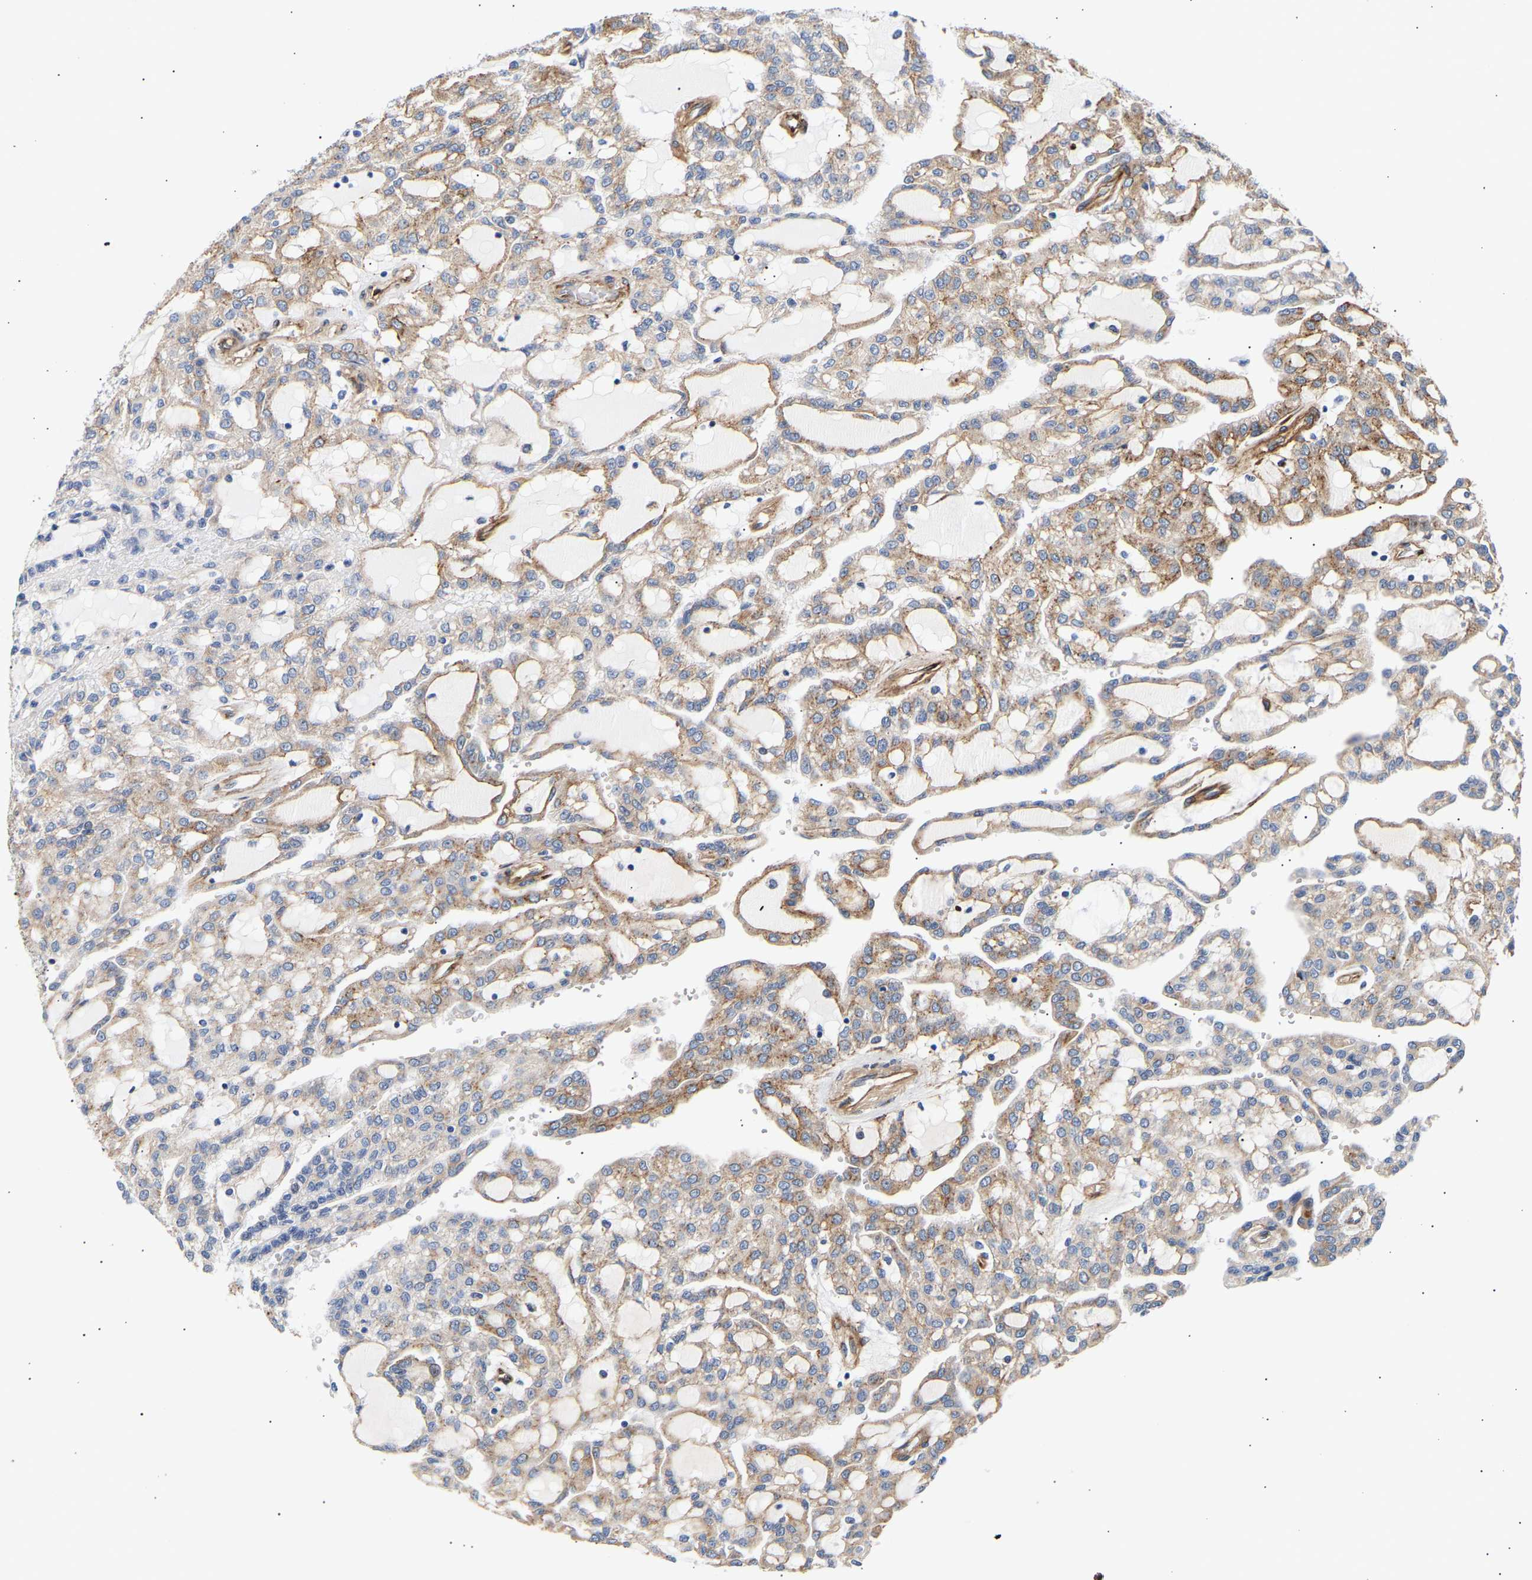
{"staining": {"intensity": "moderate", "quantity": ">75%", "location": "cytoplasmic/membranous"}, "tissue": "renal cancer", "cell_type": "Tumor cells", "image_type": "cancer", "snomed": [{"axis": "morphology", "description": "Adenocarcinoma, NOS"}, {"axis": "topography", "description": "Kidney"}], "caption": "Renal adenocarcinoma tissue reveals moderate cytoplasmic/membranous expression in about >75% of tumor cells", "gene": "IGFBP7", "patient": {"sex": "male", "age": 63}}